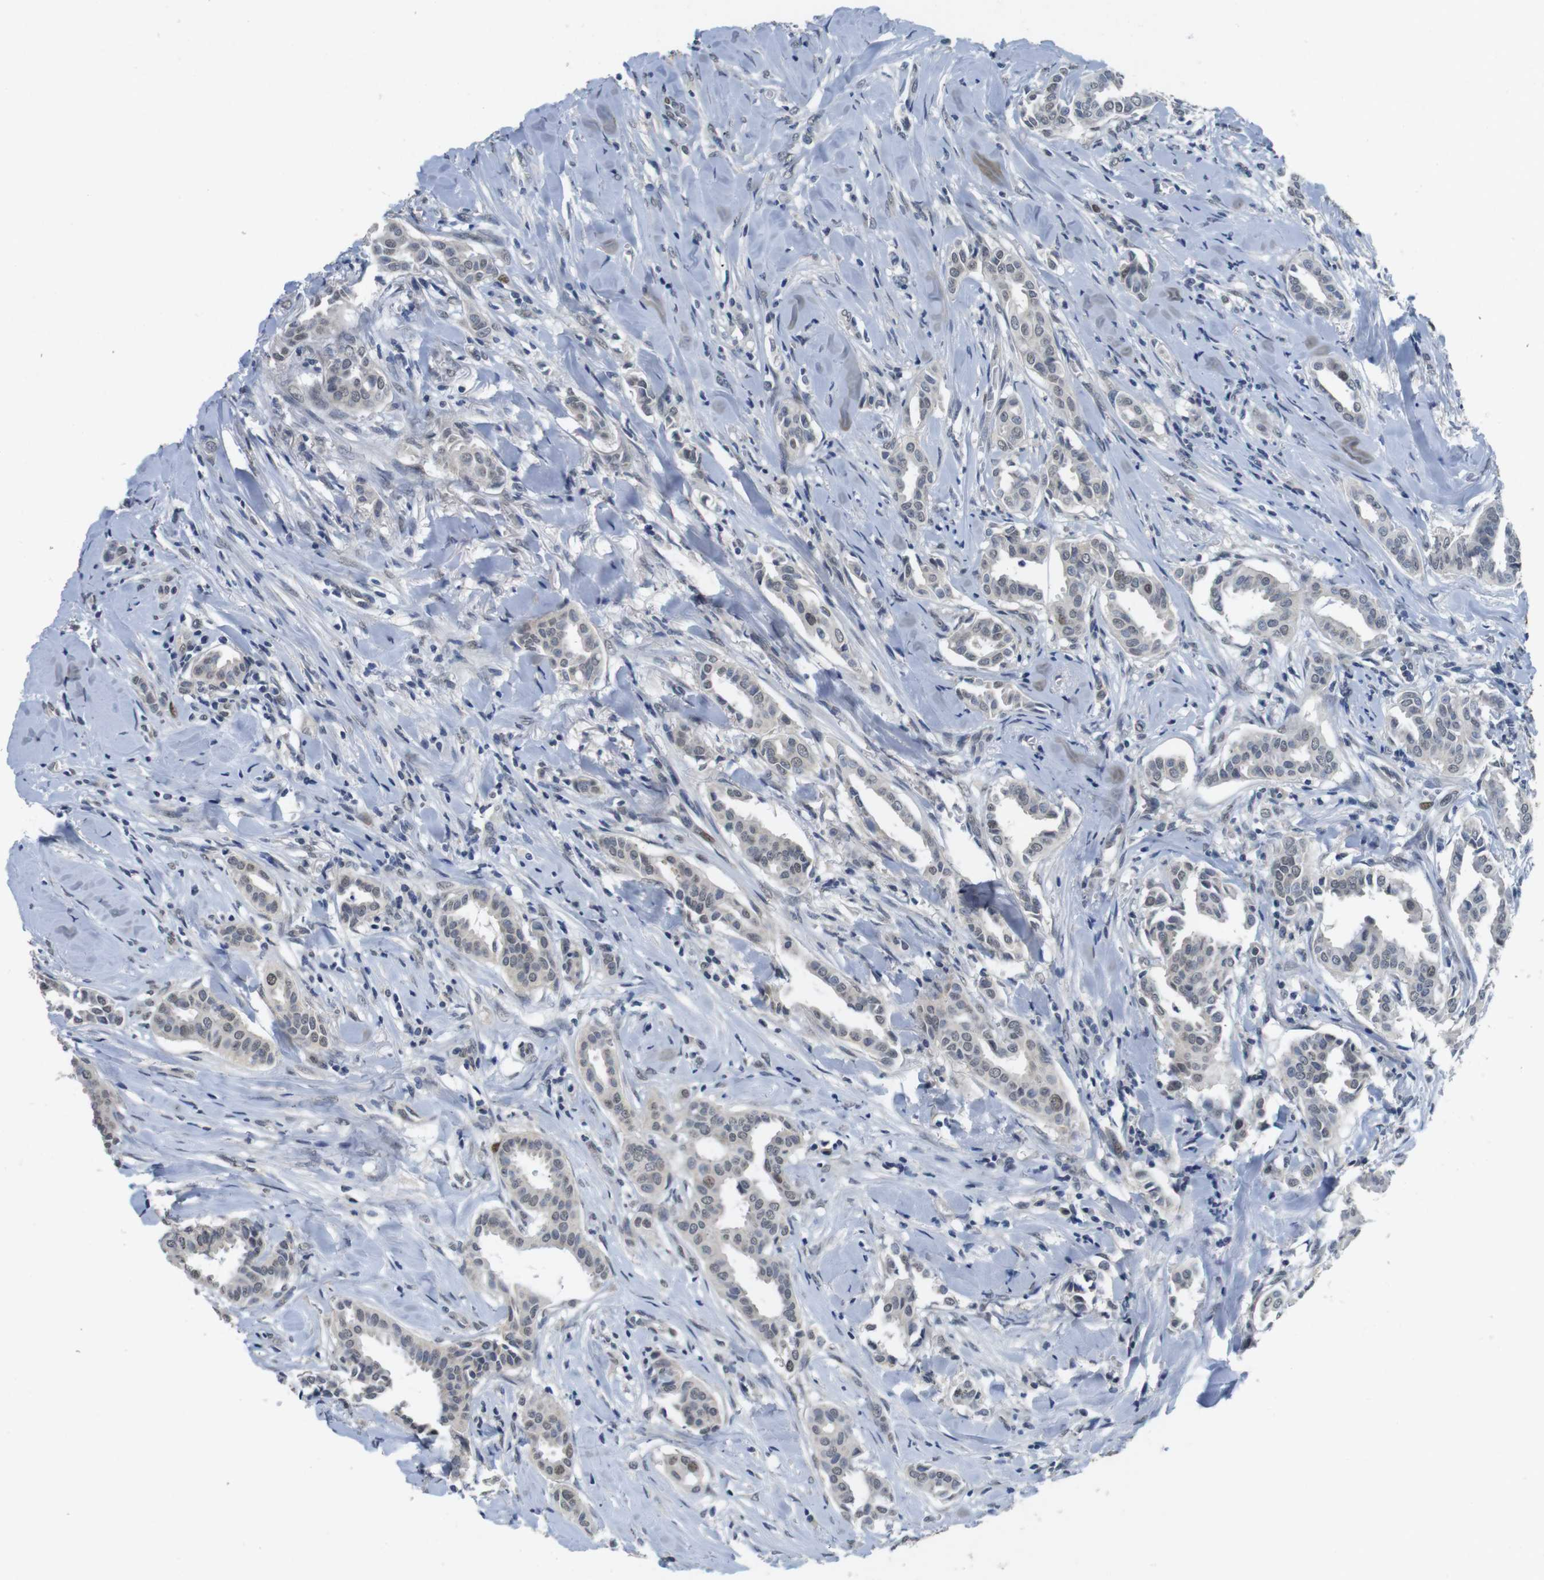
{"staining": {"intensity": "moderate", "quantity": "<25%", "location": "nuclear"}, "tissue": "head and neck cancer", "cell_type": "Tumor cells", "image_type": "cancer", "snomed": [{"axis": "morphology", "description": "Adenocarcinoma, NOS"}, {"axis": "topography", "description": "Salivary gland"}, {"axis": "topography", "description": "Head-Neck"}], "caption": "Immunohistochemistry (IHC) histopathology image of neoplastic tissue: head and neck cancer (adenocarcinoma) stained using immunohistochemistry (IHC) exhibits low levels of moderate protein expression localized specifically in the nuclear of tumor cells, appearing as a nuclear brown color.", "gene": "SKP2", "patient": {"sex": "female", "age": 59}}